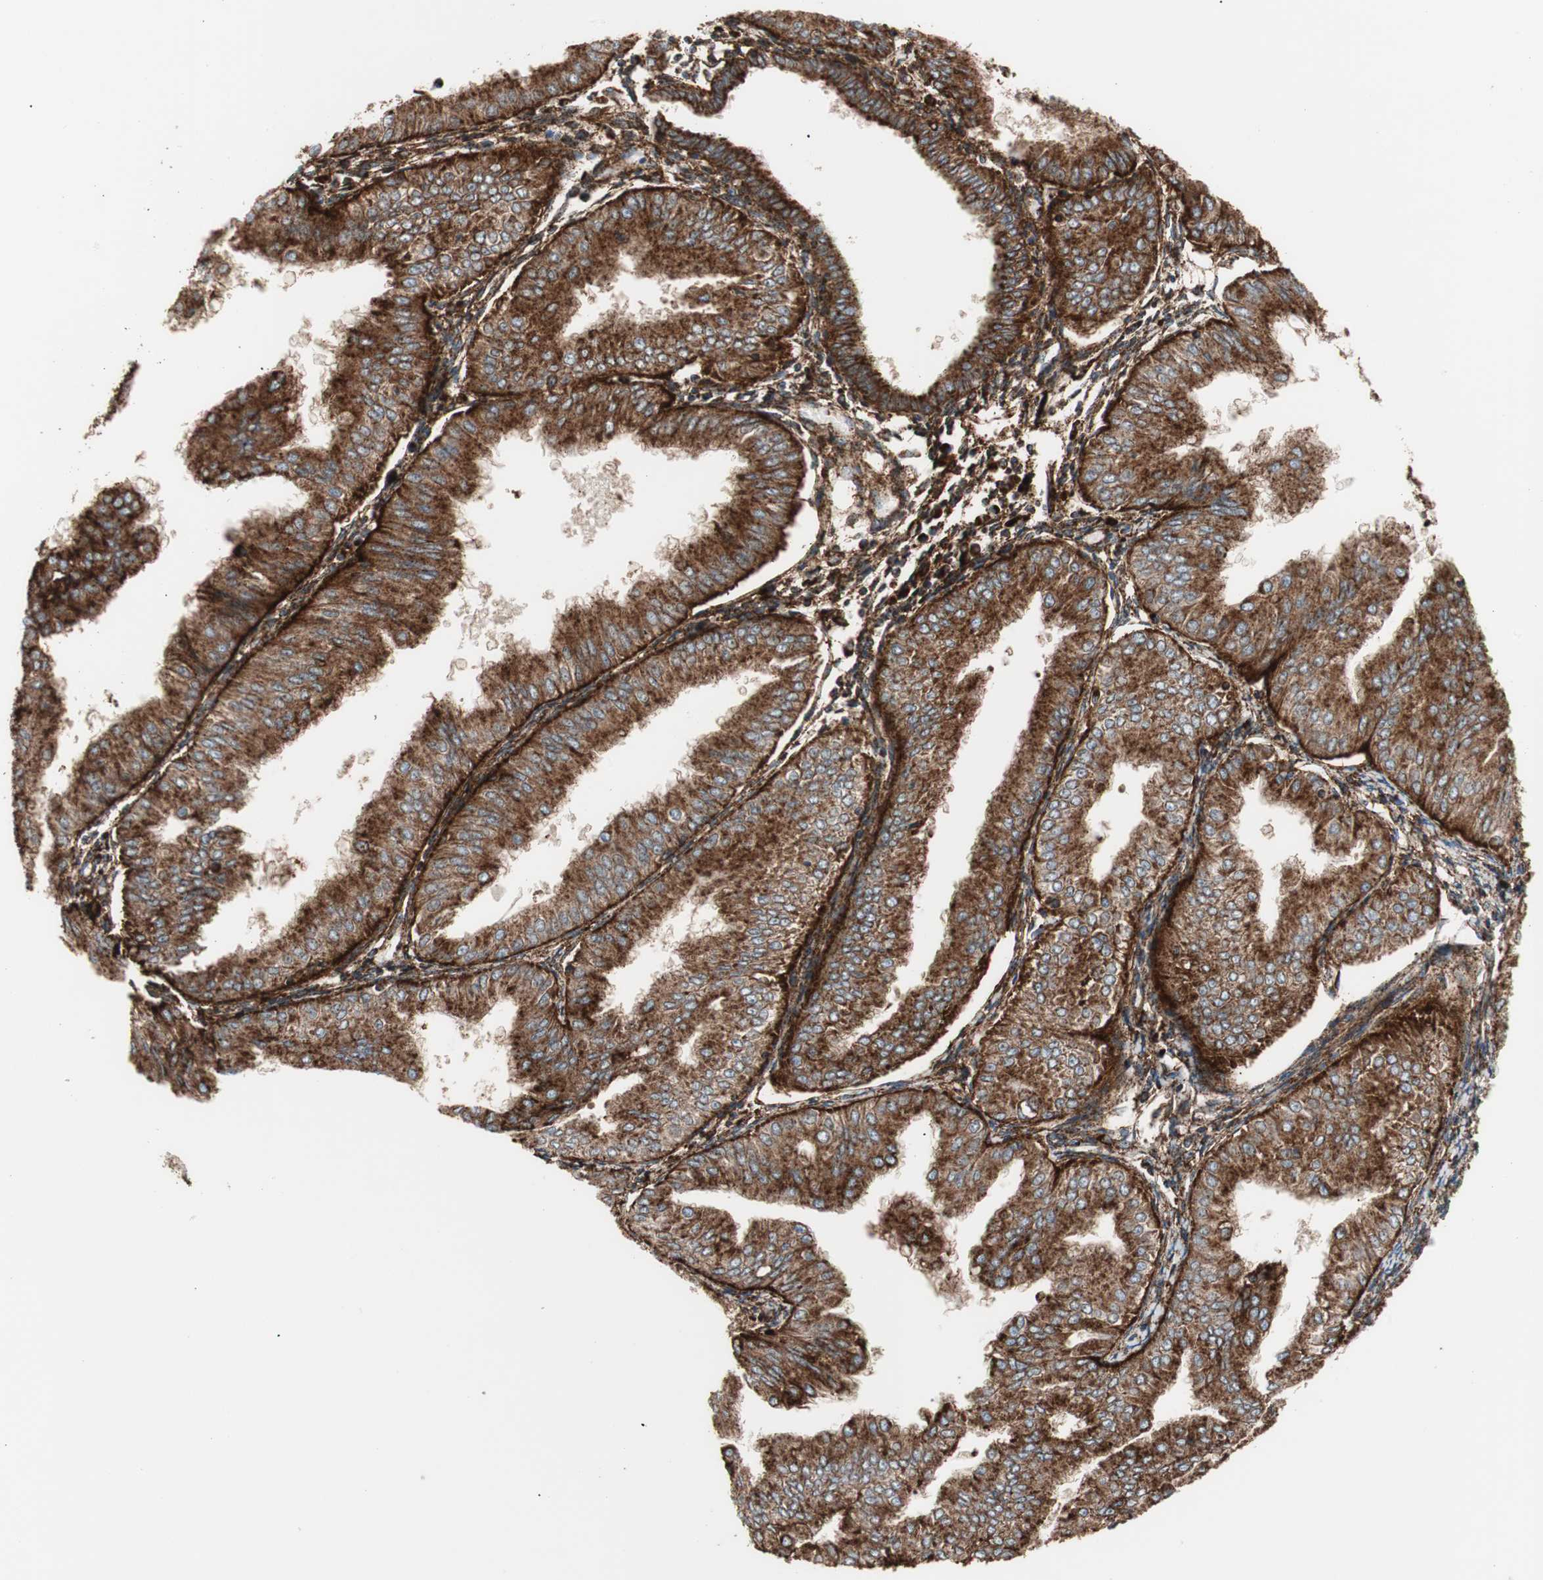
{"staining": {"intensity": "strong", "quantity": ">75%", "location": "cytoplasmic/membranous"}, "tissue": "endometrial cancer", "cell_type": "Tumor cells", "image_type": "cancer", "snomed": [{"axis": "morphology", "description": "Adenocarcinoma, NOS"}, {"axis": "topography", "description": "Endometrium"}], "caption": "A high amount of strong cytoplasmic/membranous positivity is seen in about >75% of tumor cells in endometrial adenocarcinoma tissue.", "gene": "LAMP1", "patient": {"sex": "female", "age": 53}}